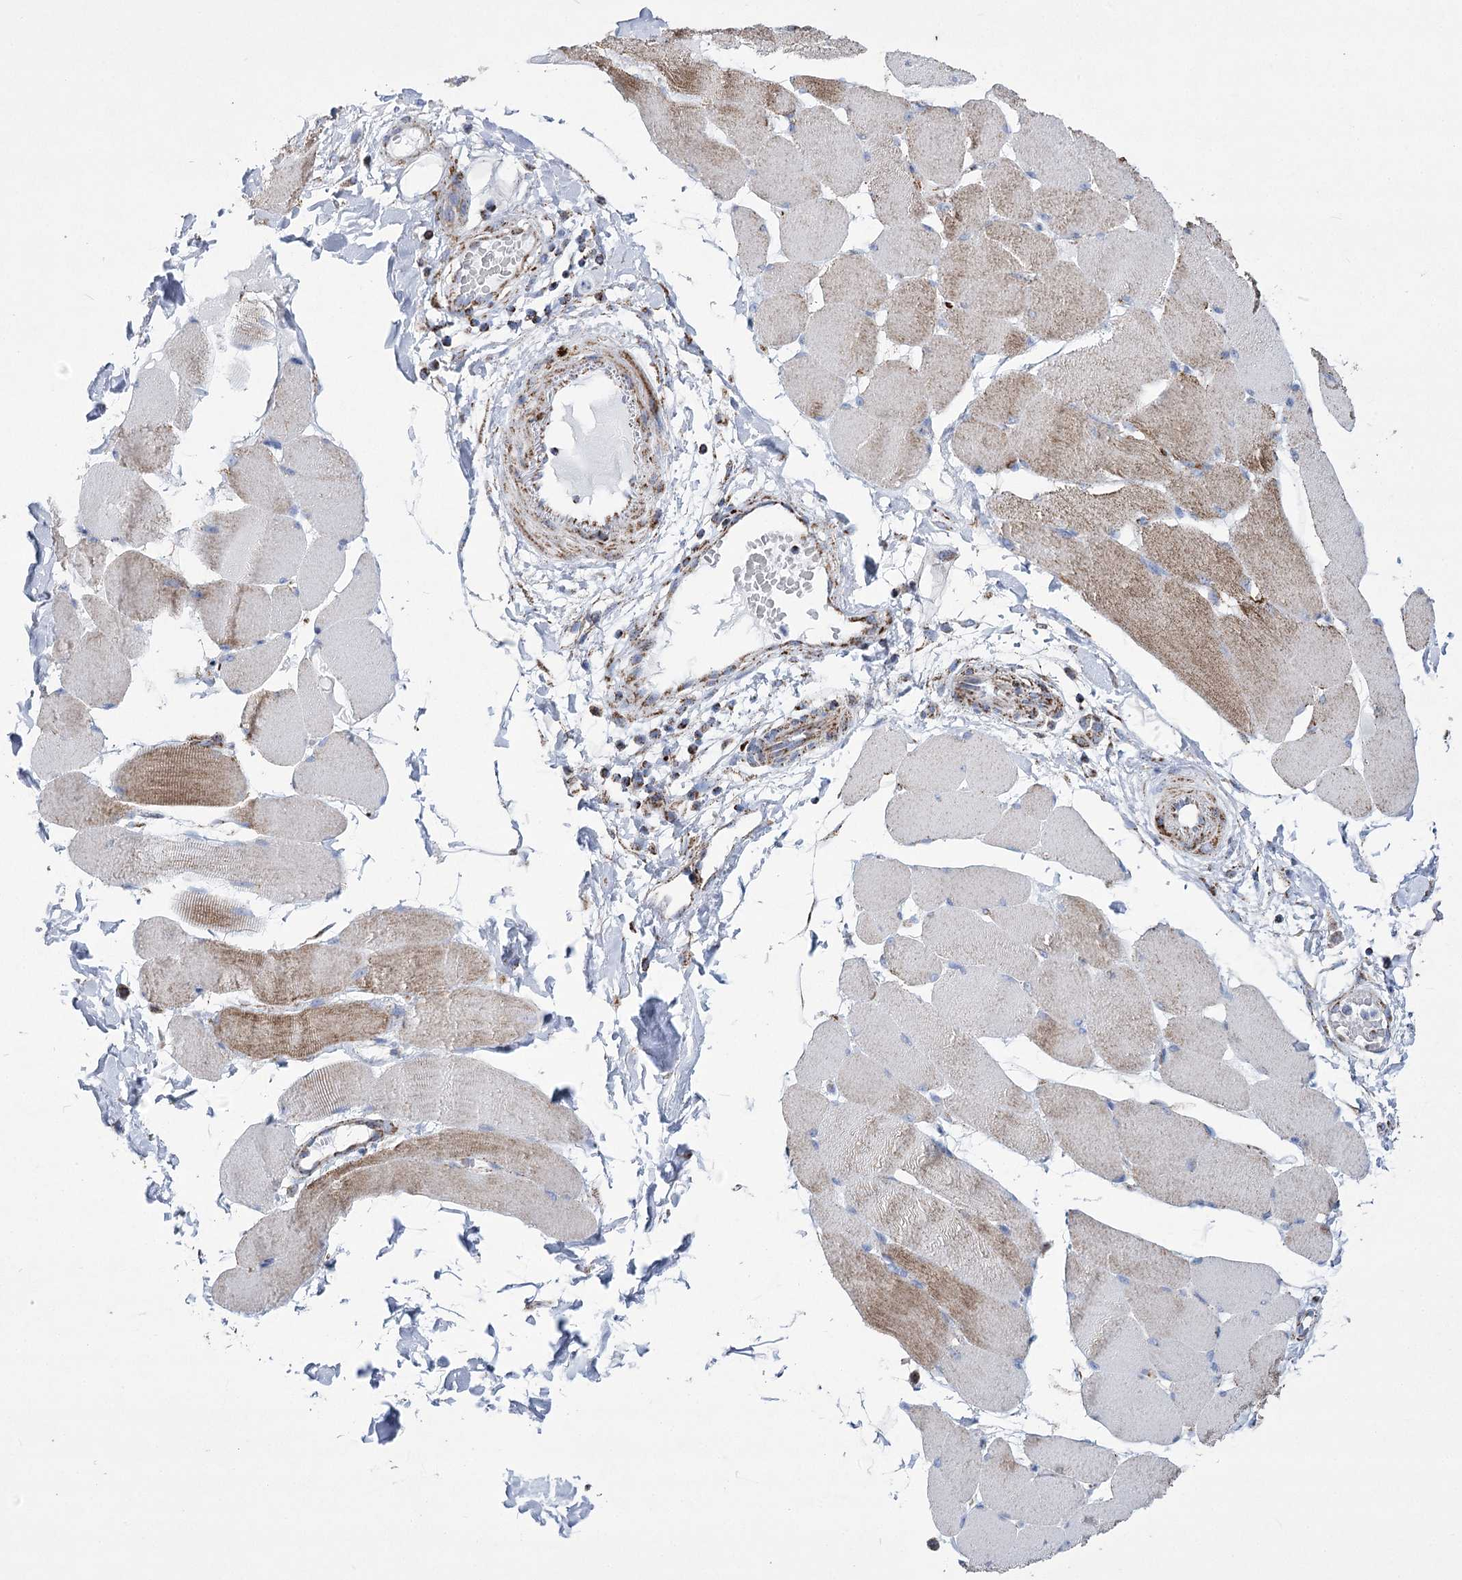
{"staining": {"intensity": "moderate", "quantity": "25%-75%", "location": "cytoplasmic/membranous"}, "tissue": "skeletal muscle", "cell_type": "Myocytes", "image_type": "normal", "snomed": [{"axis": "morphology", "description": "Normal tissue, NOS"}, {"axis": "topography", "description": "Skin"}, {"axis": "topography", "description": "Skeletal muscle"}], "caption": "Immunohistochemical staining of unremarkable skeletal muscle displays medium levels of moderate cytoplasmic/membranous positivity in approximately 25%-75% of myocytes.", "gene": "PDHB", "patient": {"sex": "male", "age": 83}}